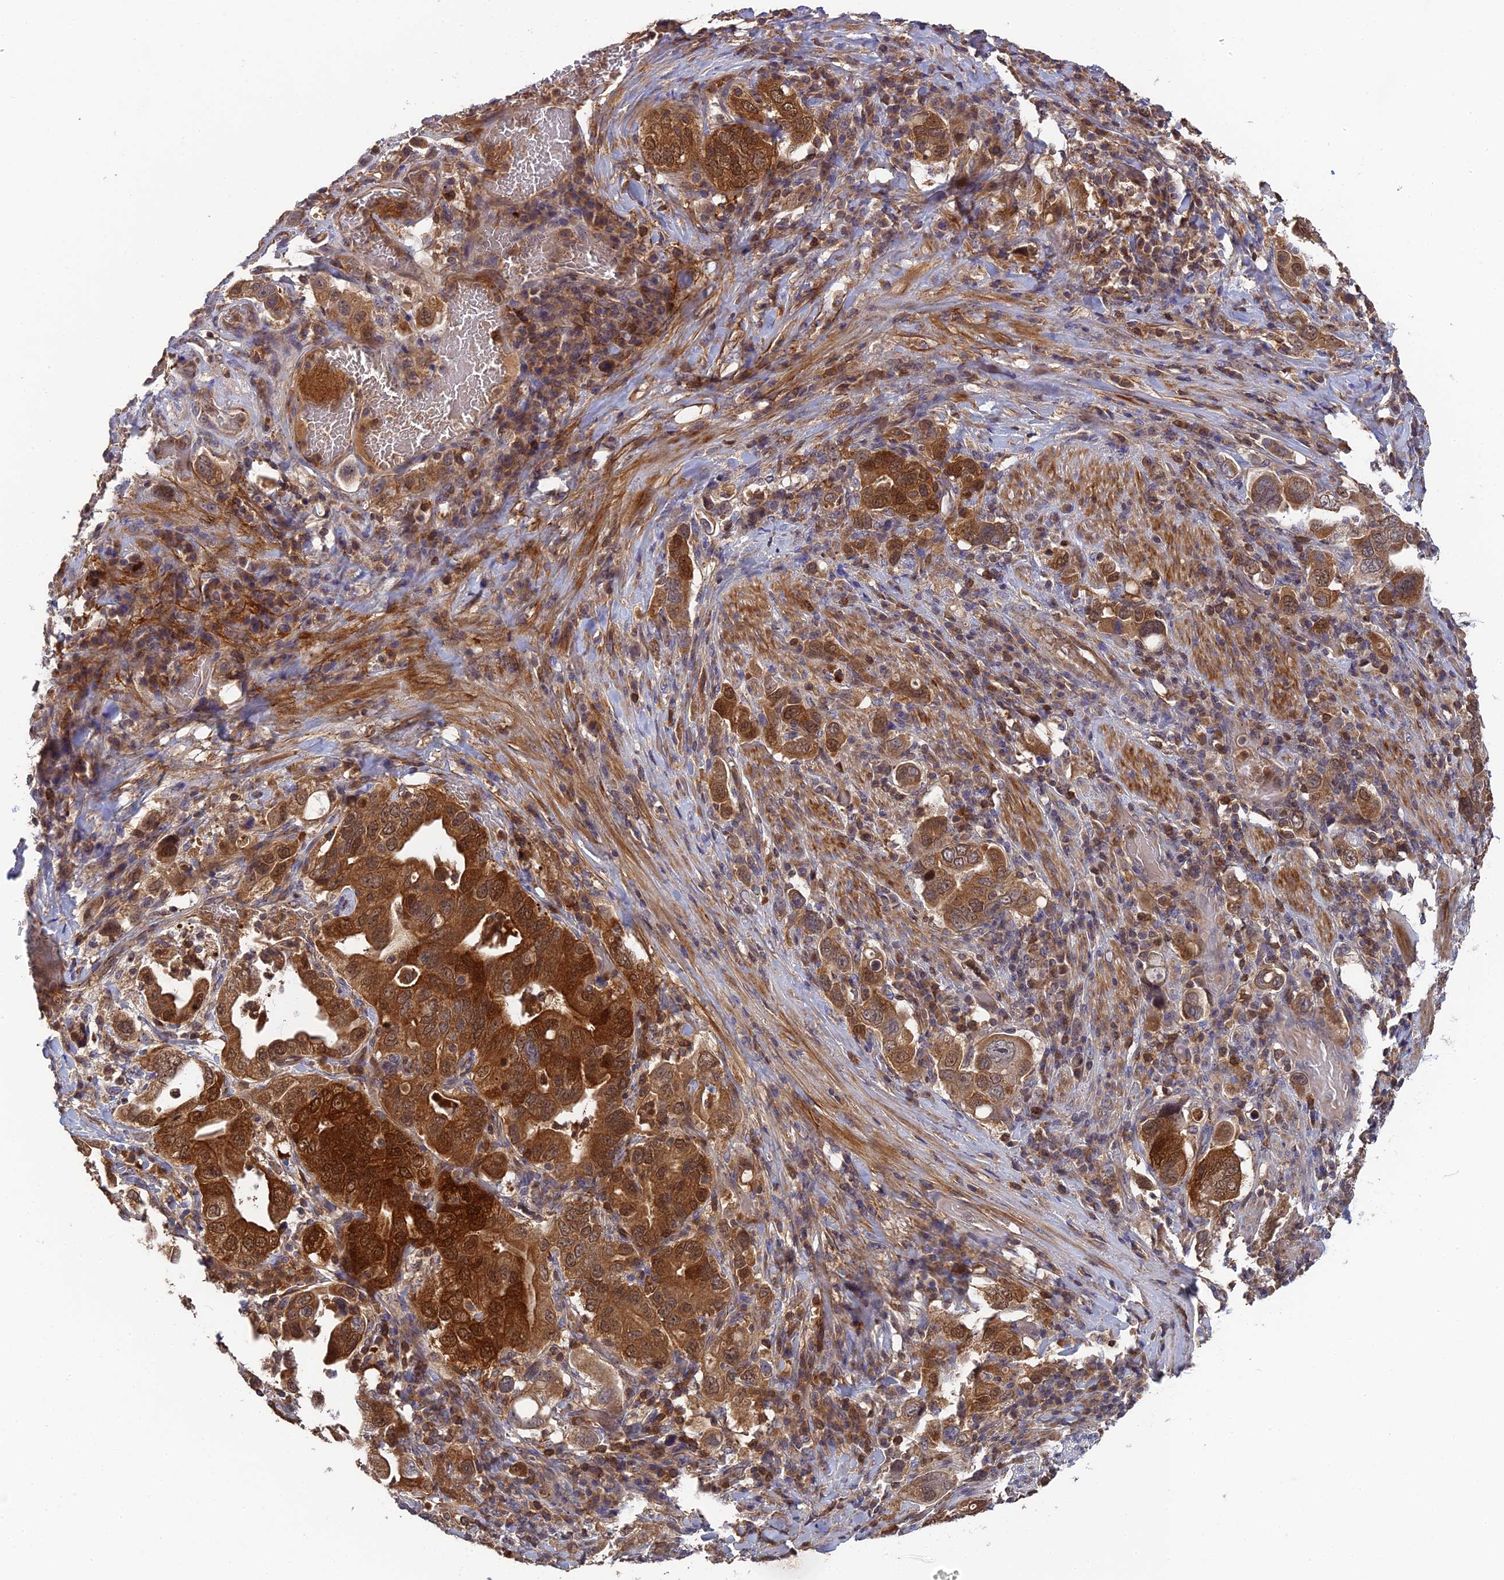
{"staining": {"intensity": "strong", "quantity": ">75%", "location": "cytoplasmic/membranous,nuclear"}, "tissue": "stomach cancer", "cell_type": "Tumor cells", "image_type": "cancer", "snomed": [{"axis": "morphology", "description": "Adenocarcinoma, NOS"}, {"axis": "topography", "description": "Stomach, upper"}], "caption": "This photomicrograph exhibits immunohistochemistry (IHC) staining of human stomach adenocarcinoma, with high strong cytoplasmic/membranous and nuclear expression in approximately >75% of tumor cells.", "gene": "RPIA", "patient": {"sex": "male", "age": 62}}